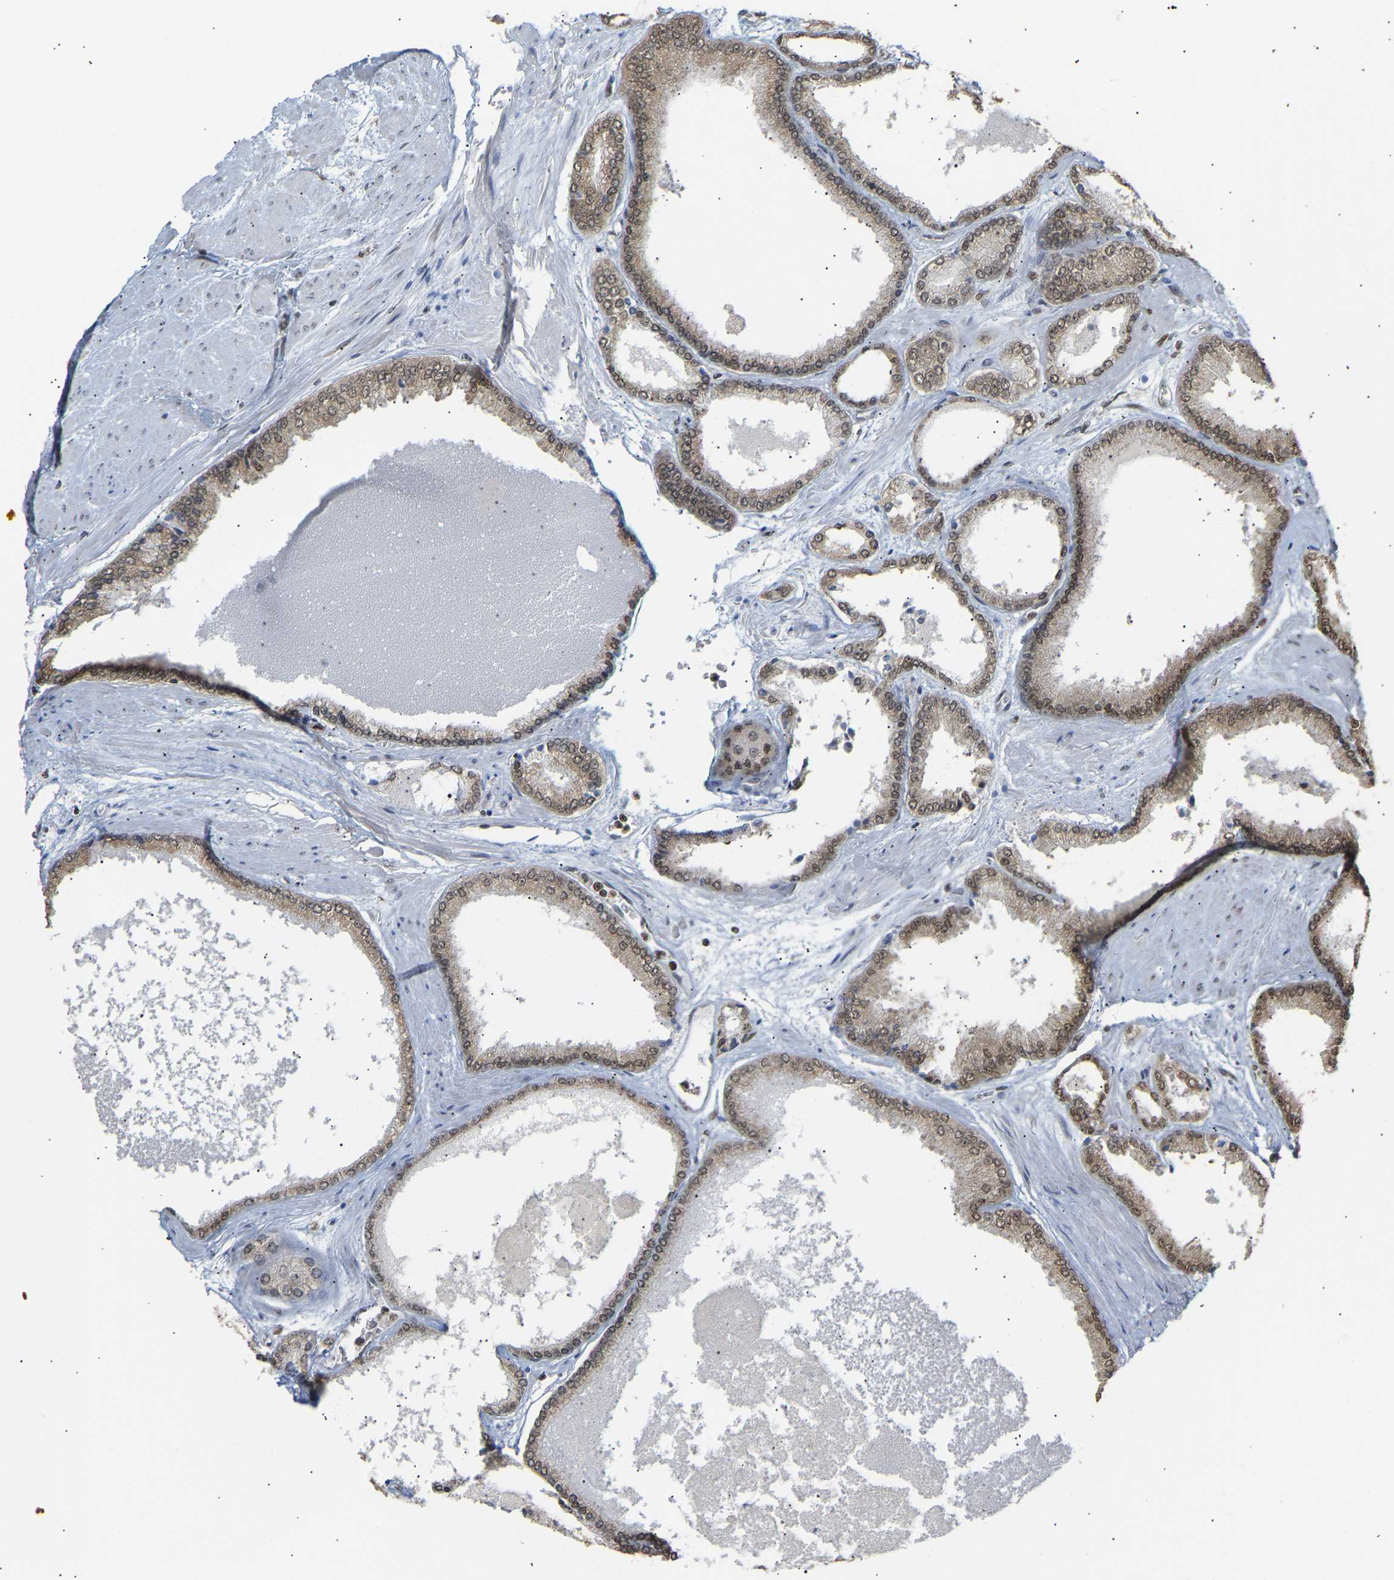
{"staining": {"intensity": "moderate", "quantity": ">75%", "location": "cytoplasmic/membranous,nuclear"}, "tissue": "prostate cancer", "cell_type": "Tumor cells", "image_type": "cancer", "snomed": [{"axis": "morphology", "description": "Adenocarcinoma, High grade"}, {"axis": "topography", "description": "Prostate"}], "caption": "Adenocarcinoma (high-grade) (prostate) stained for a protein (brown) shows moderate cytoplasmic/membranous and nuclear positive positivity in about >75% of tumor cells.", "gene": "ALYREF", "patient": {"sex": "male", "age": 61}}